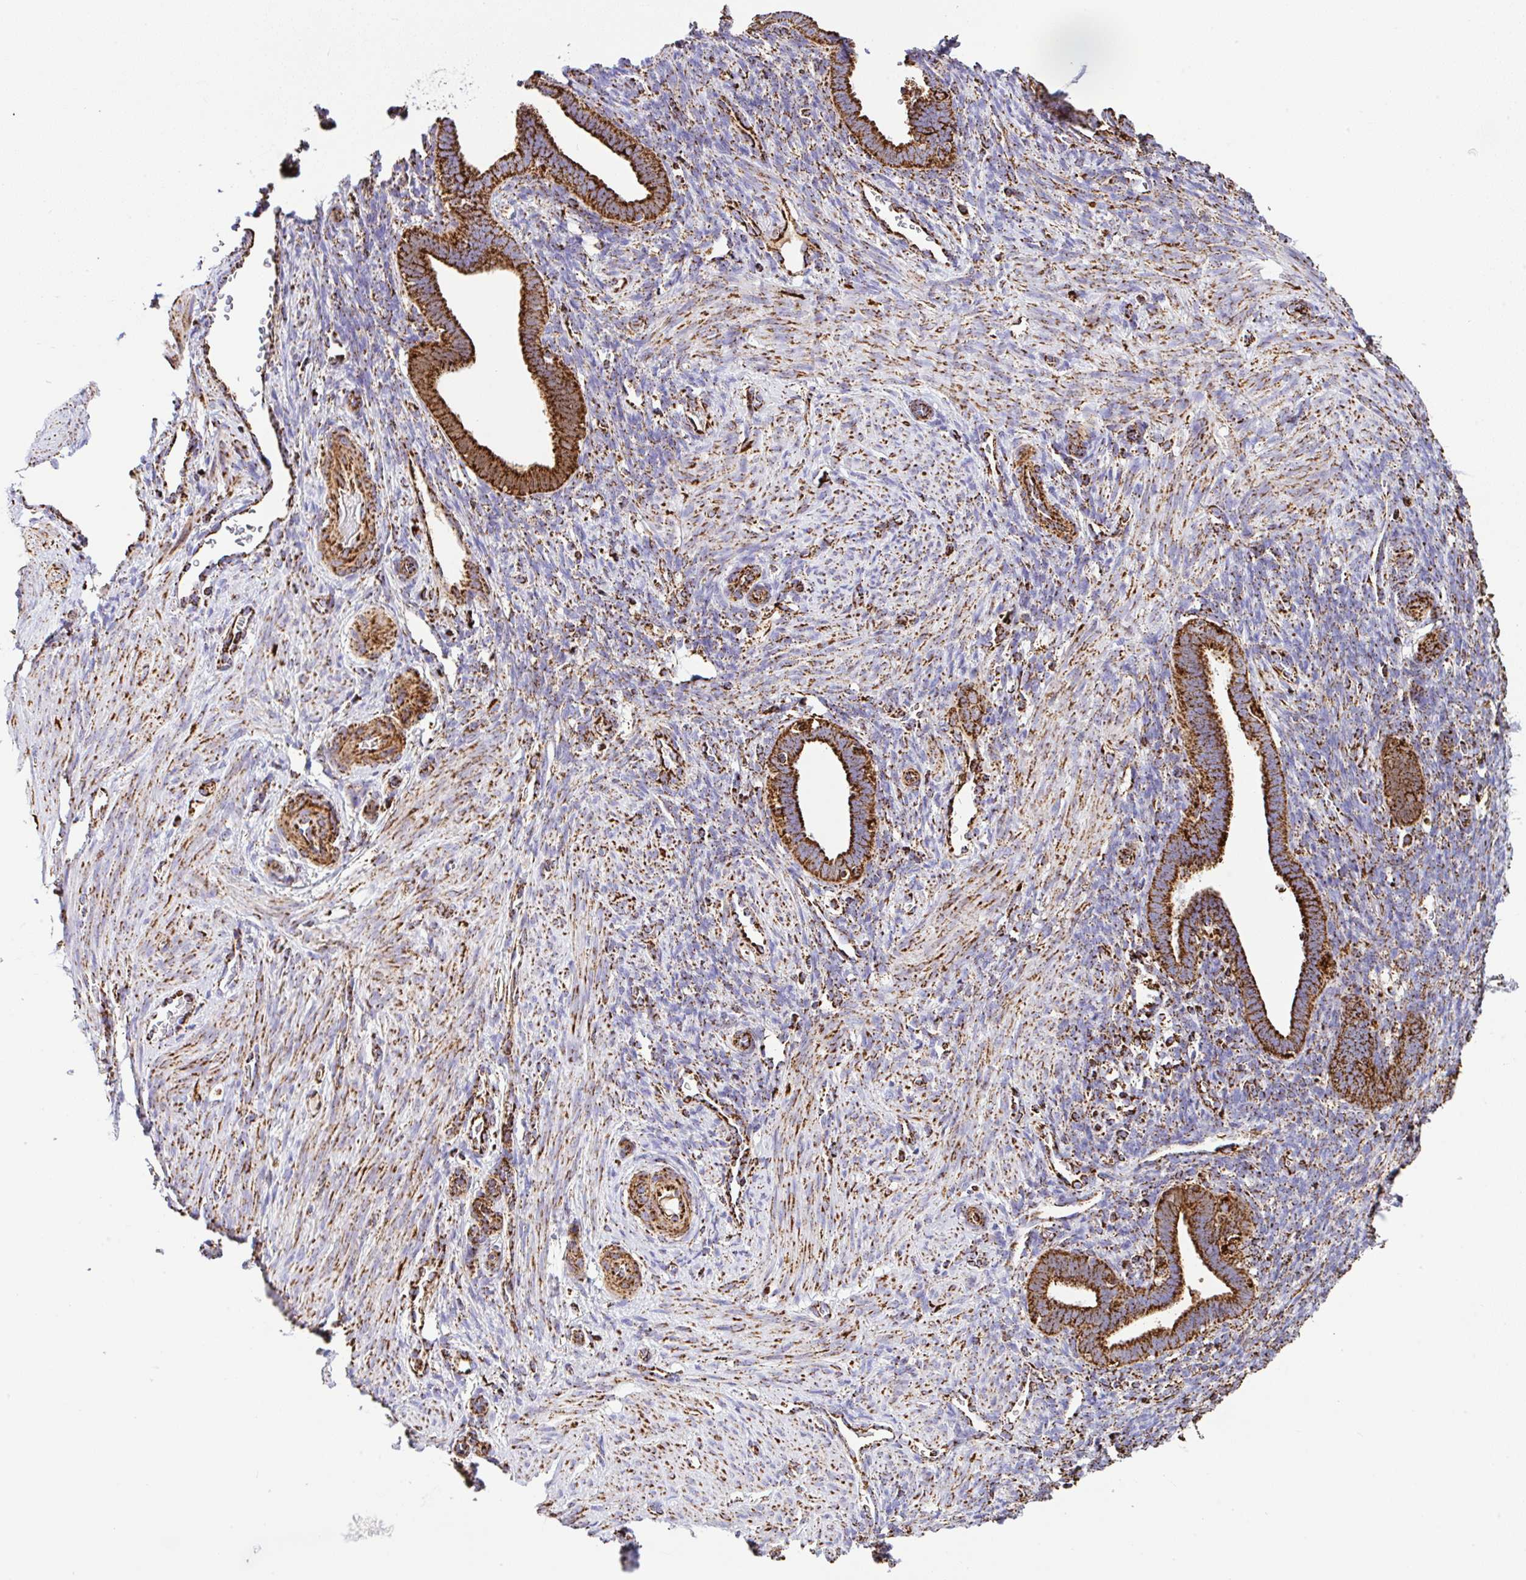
{"staining": {"intensity": "strong", "quantity": ">75%", "location": "cytoplasmic/membranous"}, "tissue": "endometrium", "cell_type": "Cells in endometrial stroma", "image_type": "normal", "snomed": [{"axis": "morphology", "description": "Normal tissue, NOS"}, {"axis": "topography", "description": "Endometrium"}], "caption": "A micrograph showing strong cytoplasmic/membranous staining in approximately >75% of cells in endometrial stroma in normal endometrium, as visualized by brown immunohistochemical staining.", "gene": "ANKRD33B", "patient": {"sex": "female", "age": 34}}